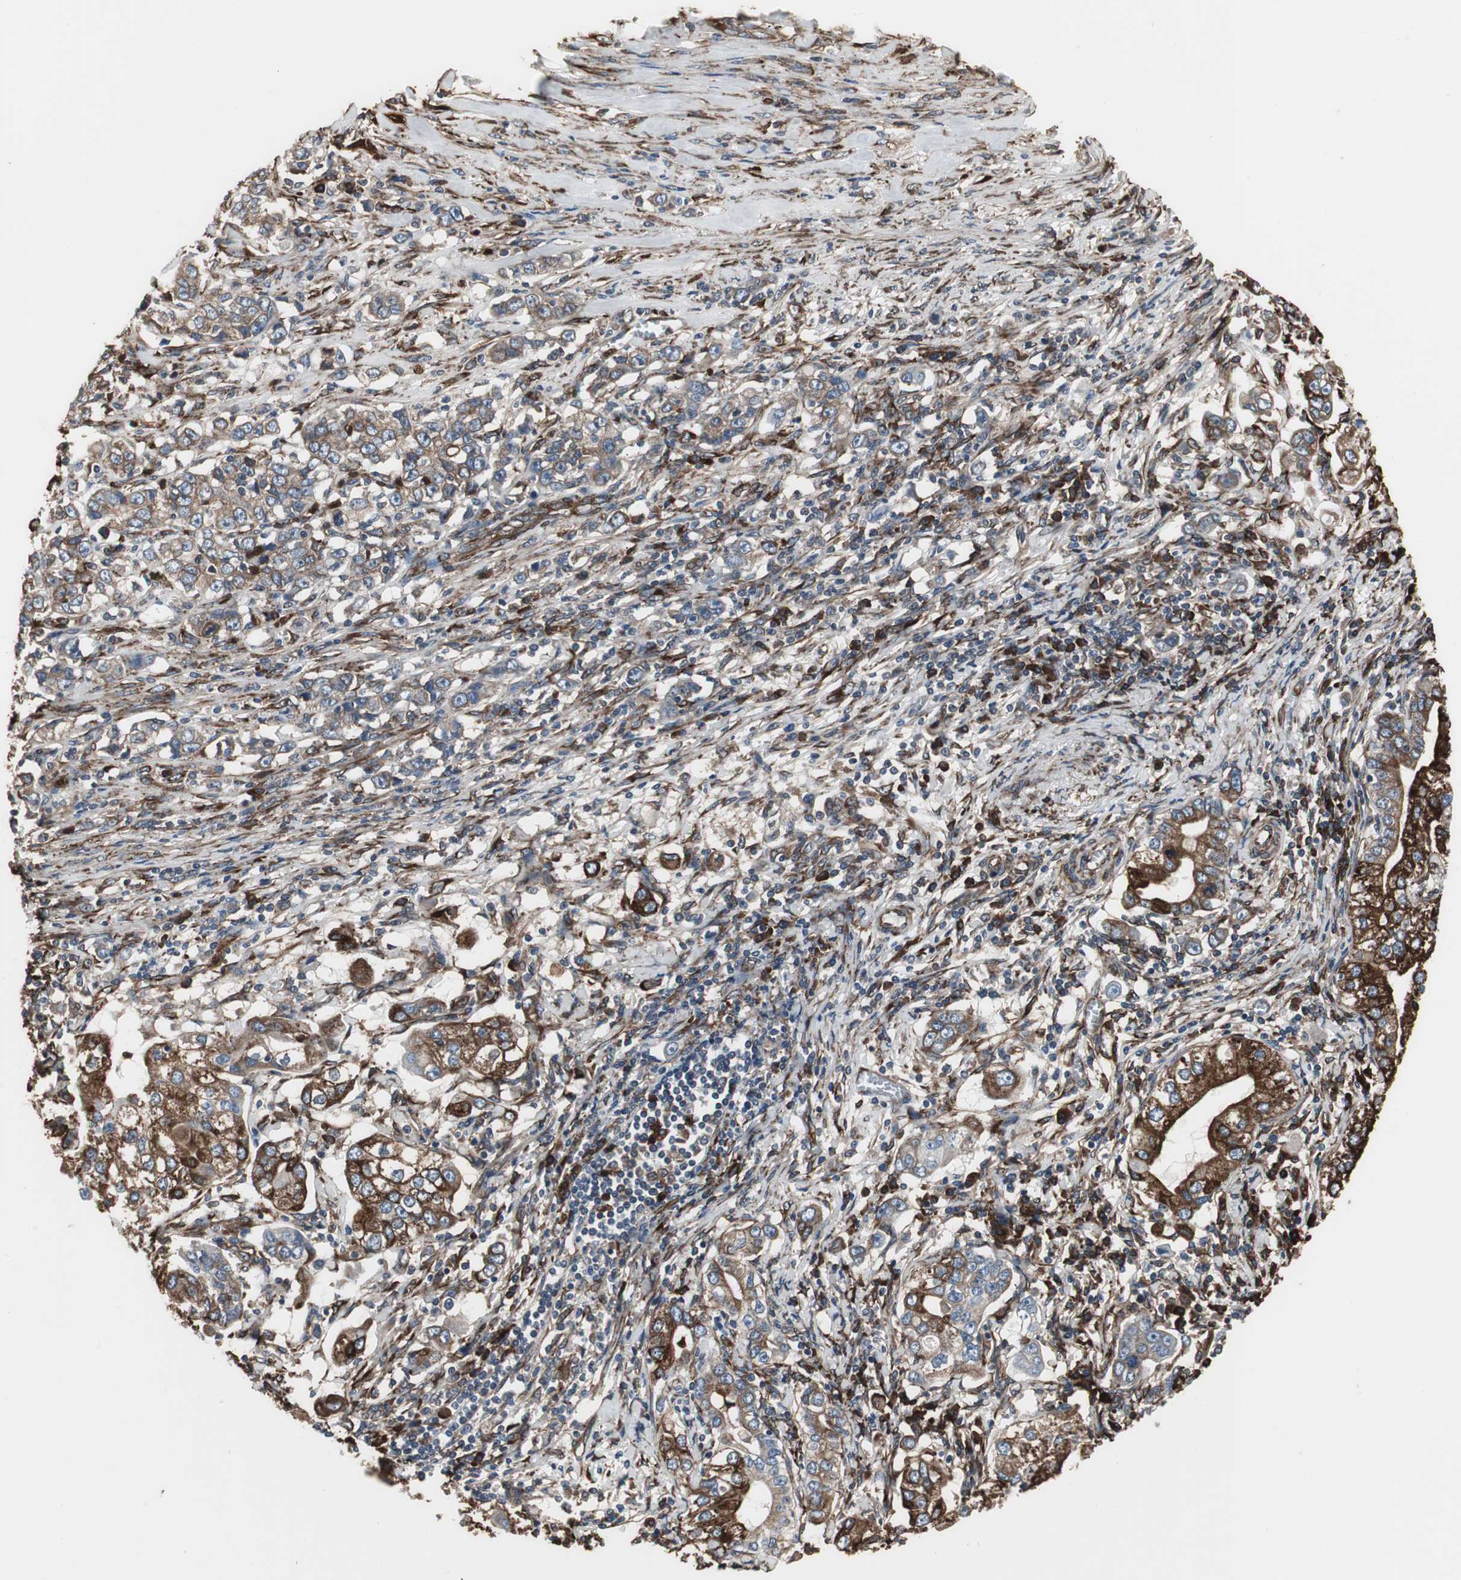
{"staining": {"intensity": "strong", "quantity": ">75%", "location": "cytoplasmic/membranous"}, "tissue": "stomach cancer", "cell_type": "Tumor cells", "image_type": "cancer", "snomed": [{"axis": "morphology", "description": "Adenocarcinoma, NOS"}, {"axis": "topography", "description": "Stomach, lower"}], "caption": "Immunohistochemical staining of human stomach cancer (adenocarcinoma) shows high levels of strong cytoplasmic/membranous staining in approximately >75% of tumor cells. The protein is shown in brown color, while the nuclei are stained blue.", "gene": "CALU", "patient": {"sex": "female", "age": 72}}